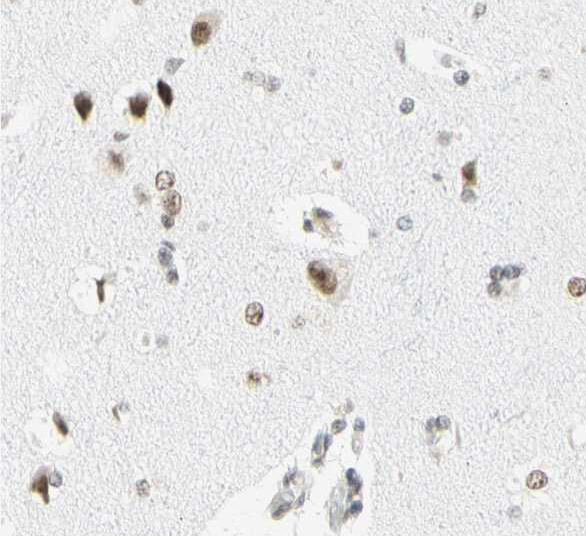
{"staining": {"intensity": "moderate", "quantity": ">75%", "location": "nuclear"}, "tissue": "cerebral cortex", "cell_type": "Endothelial cells", "image_type": "normal", "snomed": [{"axis": "morphology", "description": "Normal tissue, NOS"}, {"axis": "topography", "description": "Cerebral cortex"}], "caption": "Benign cerebral cortex exhibits moderate nuclear expression in approximately >75% of endothelial cells.", "gene": "ZSCAN16", "patient": {"sex": "male", "age": 62}}